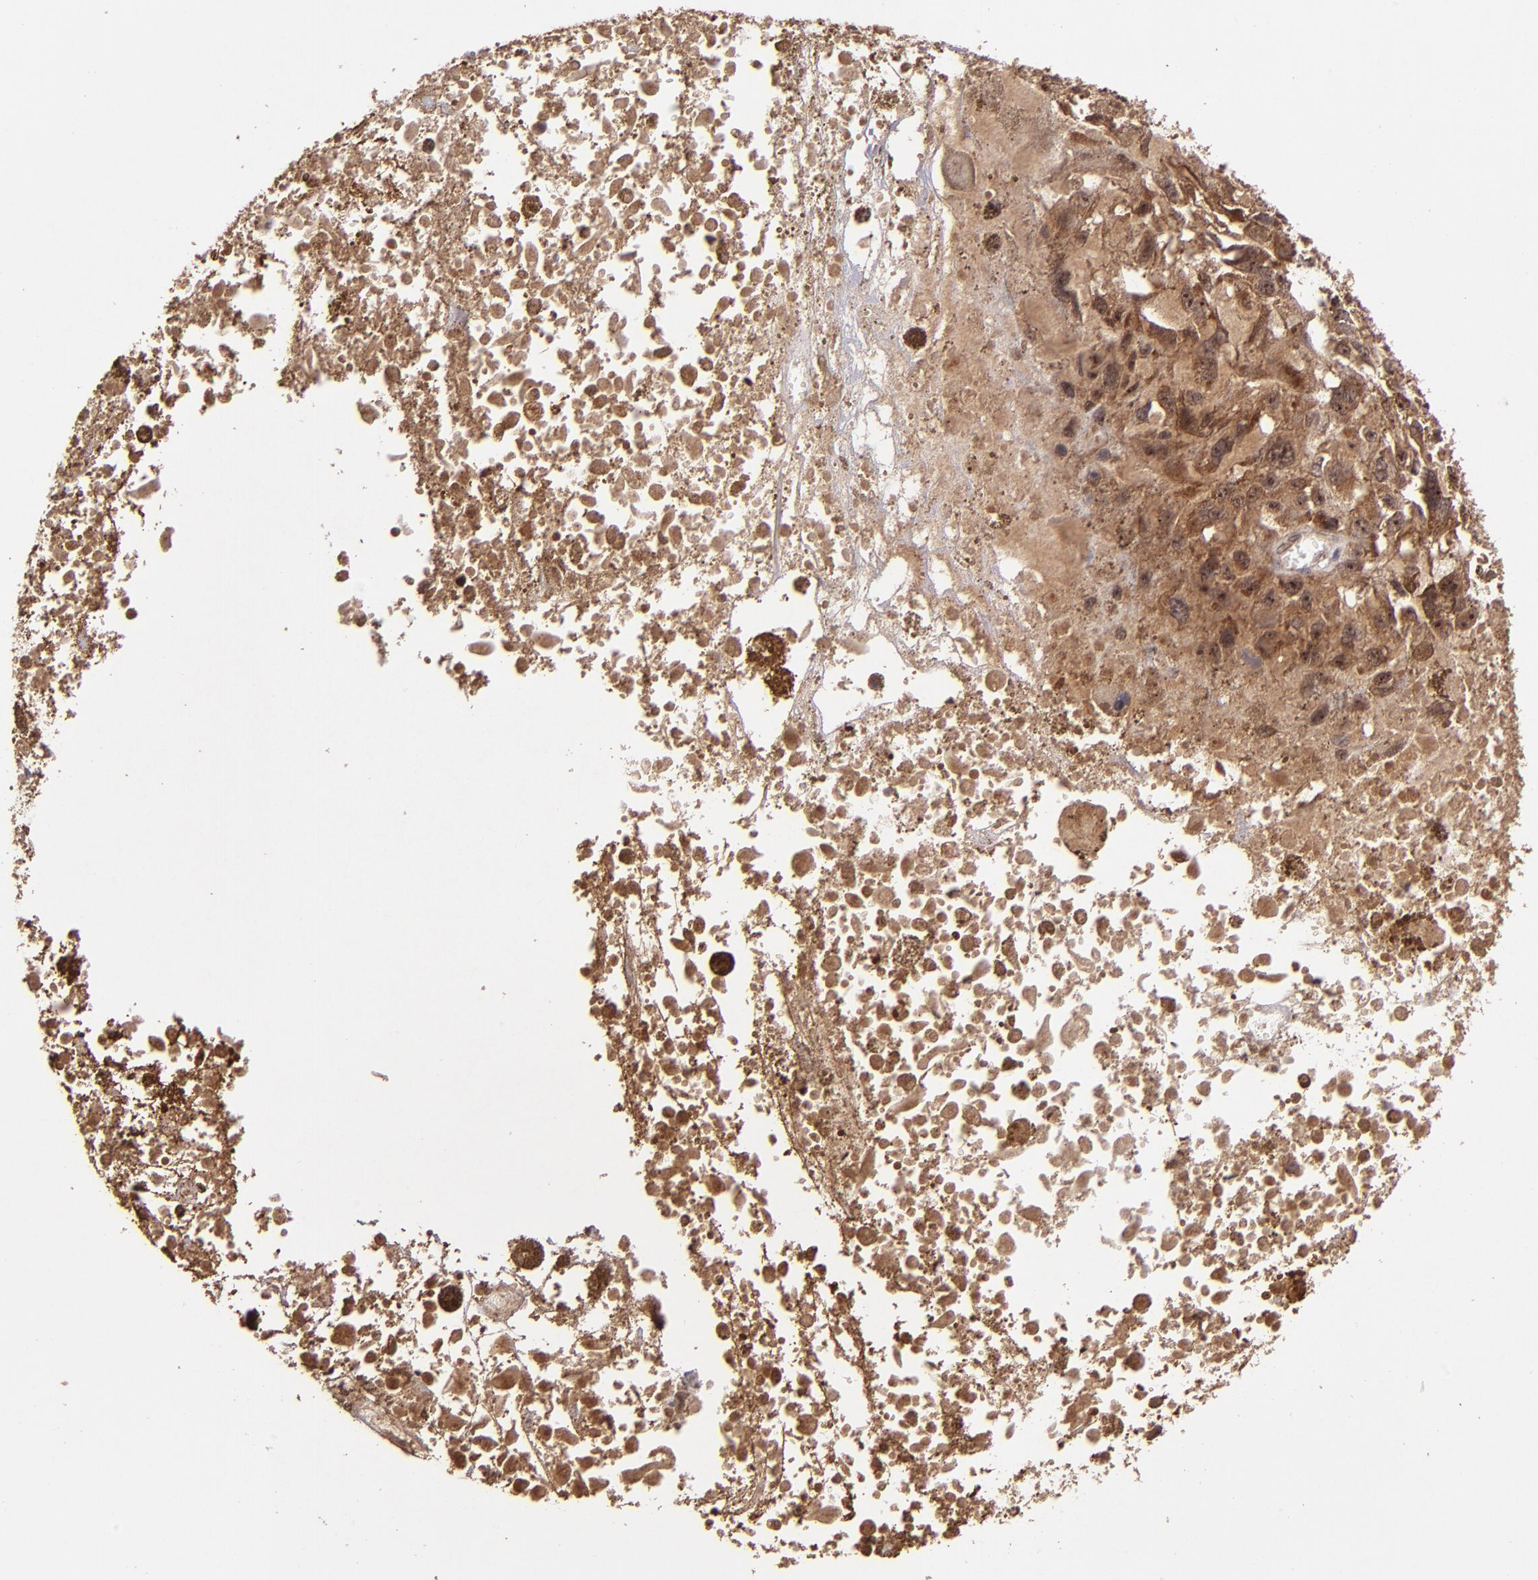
{"staining": {"intensity": "strong", "quantity": ">75%", "location": "cytoplasmic/membranous"}, "tissue": "melanoma", "cell_type": "Tumor cells", "image_type": "cancer", "snomed": [{"axis": "morphology", "description": "Malignant melanoma, Metastatic site"}, {"axis": "topography", "description": "Lymph node"}], "caption": "Tumor cells display high levels of strong cytoplasmic/membranous staining in about >75% of cells in human malignant melanoma (metastatic site).", "gene": "USP51", "patient": {"sex": "male", "age": 59}}